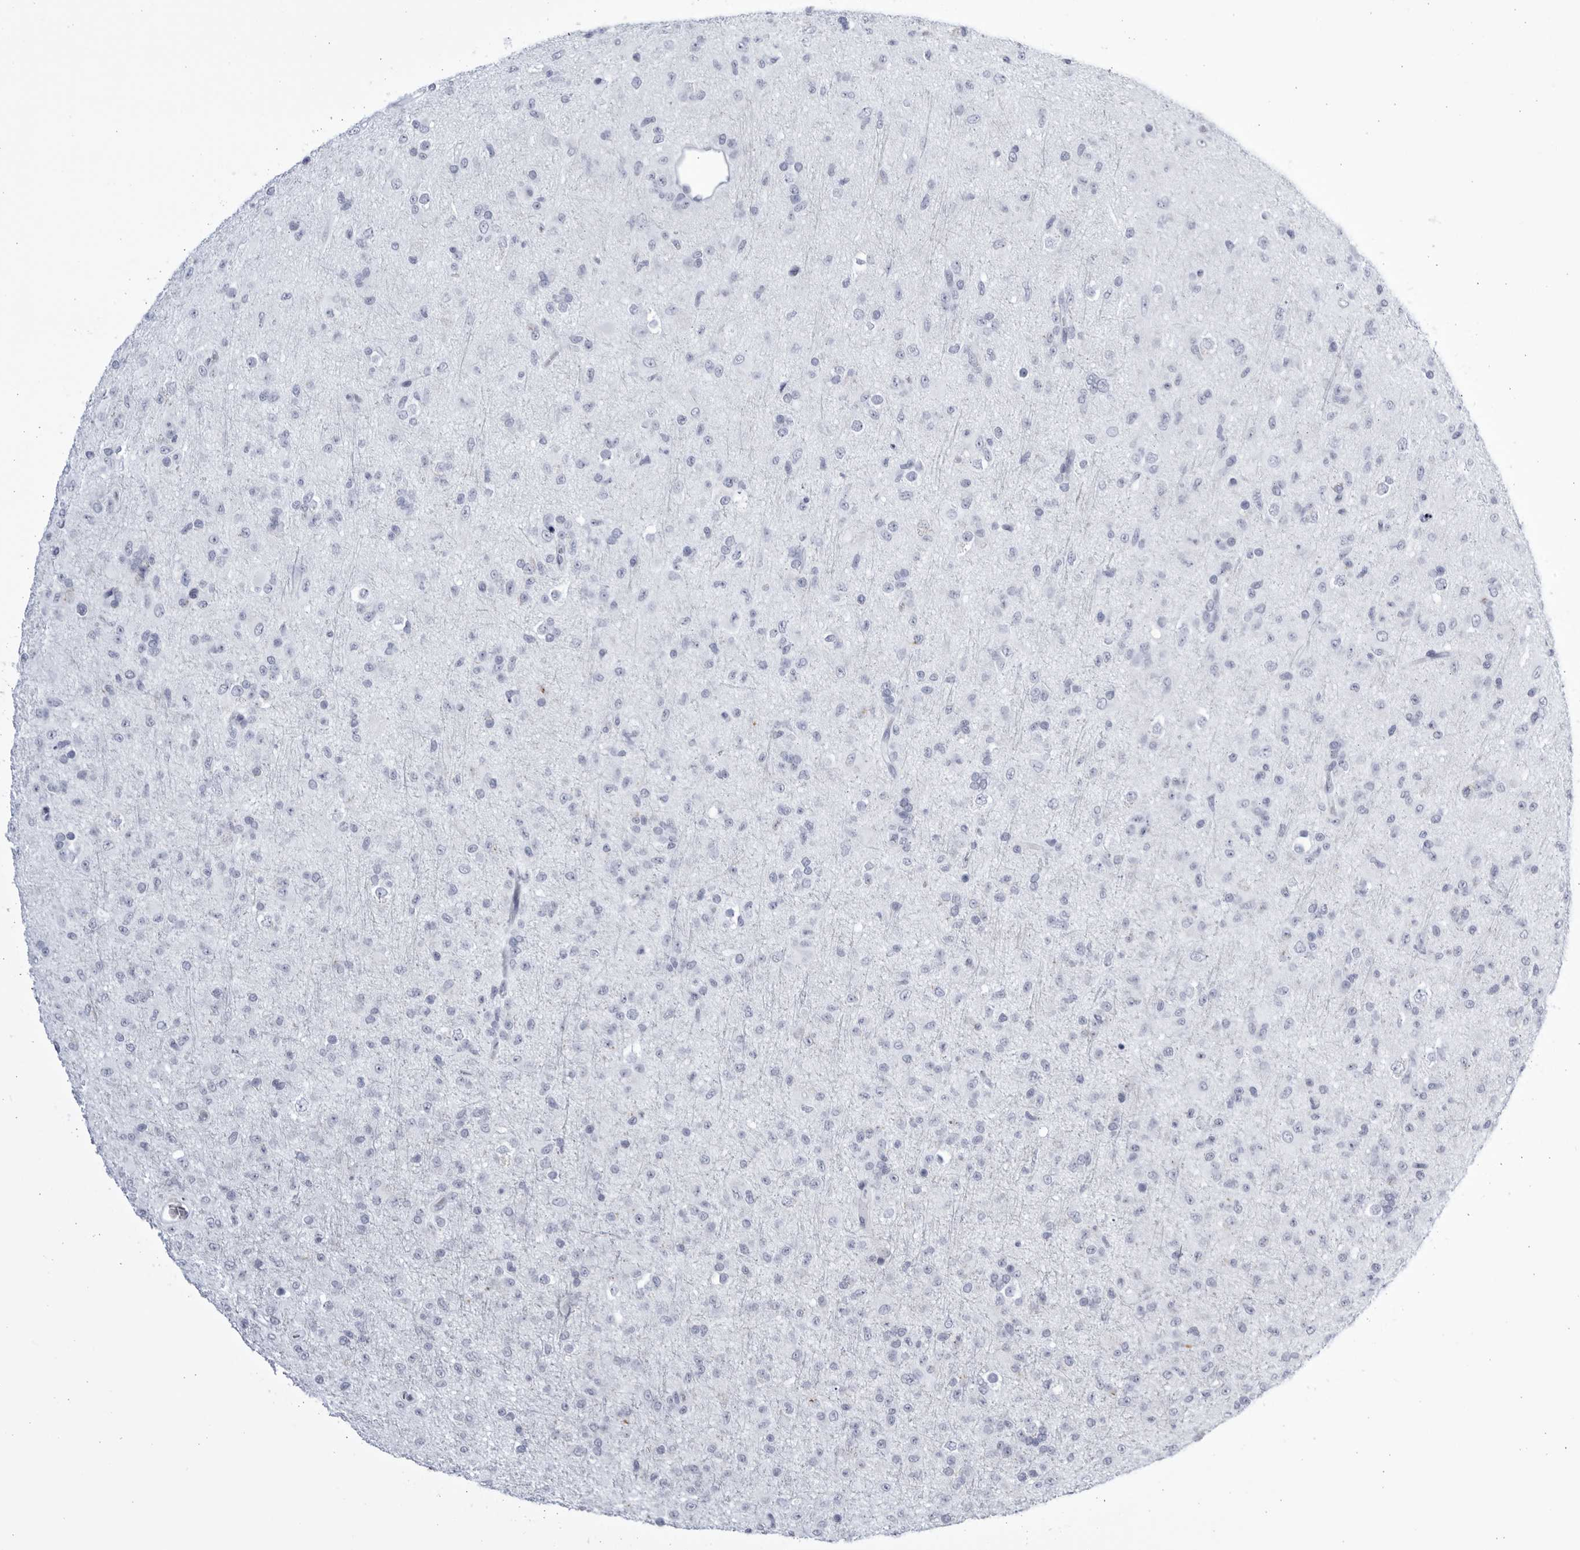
{"staining": {"intensity": "negative", "quantity": "none", "location": "none"}, "tissue": "glioma", "cell_type": "Tumor cells", "image_type": "cancer", "snomed": [{"axis": "morphology", "description": "Glioma, malignant, Low grade"}, {"axis": "topography", "description": "Brain"}], "caption": "IHC photomicrograph of neoplastic tissue: glioma stained with DAB (3,3'-diaminobenzidine) displays no significant protein staining in tumor cells.", "gene": "CCDC181", "patient": {"sex": "male", "age": 65}}